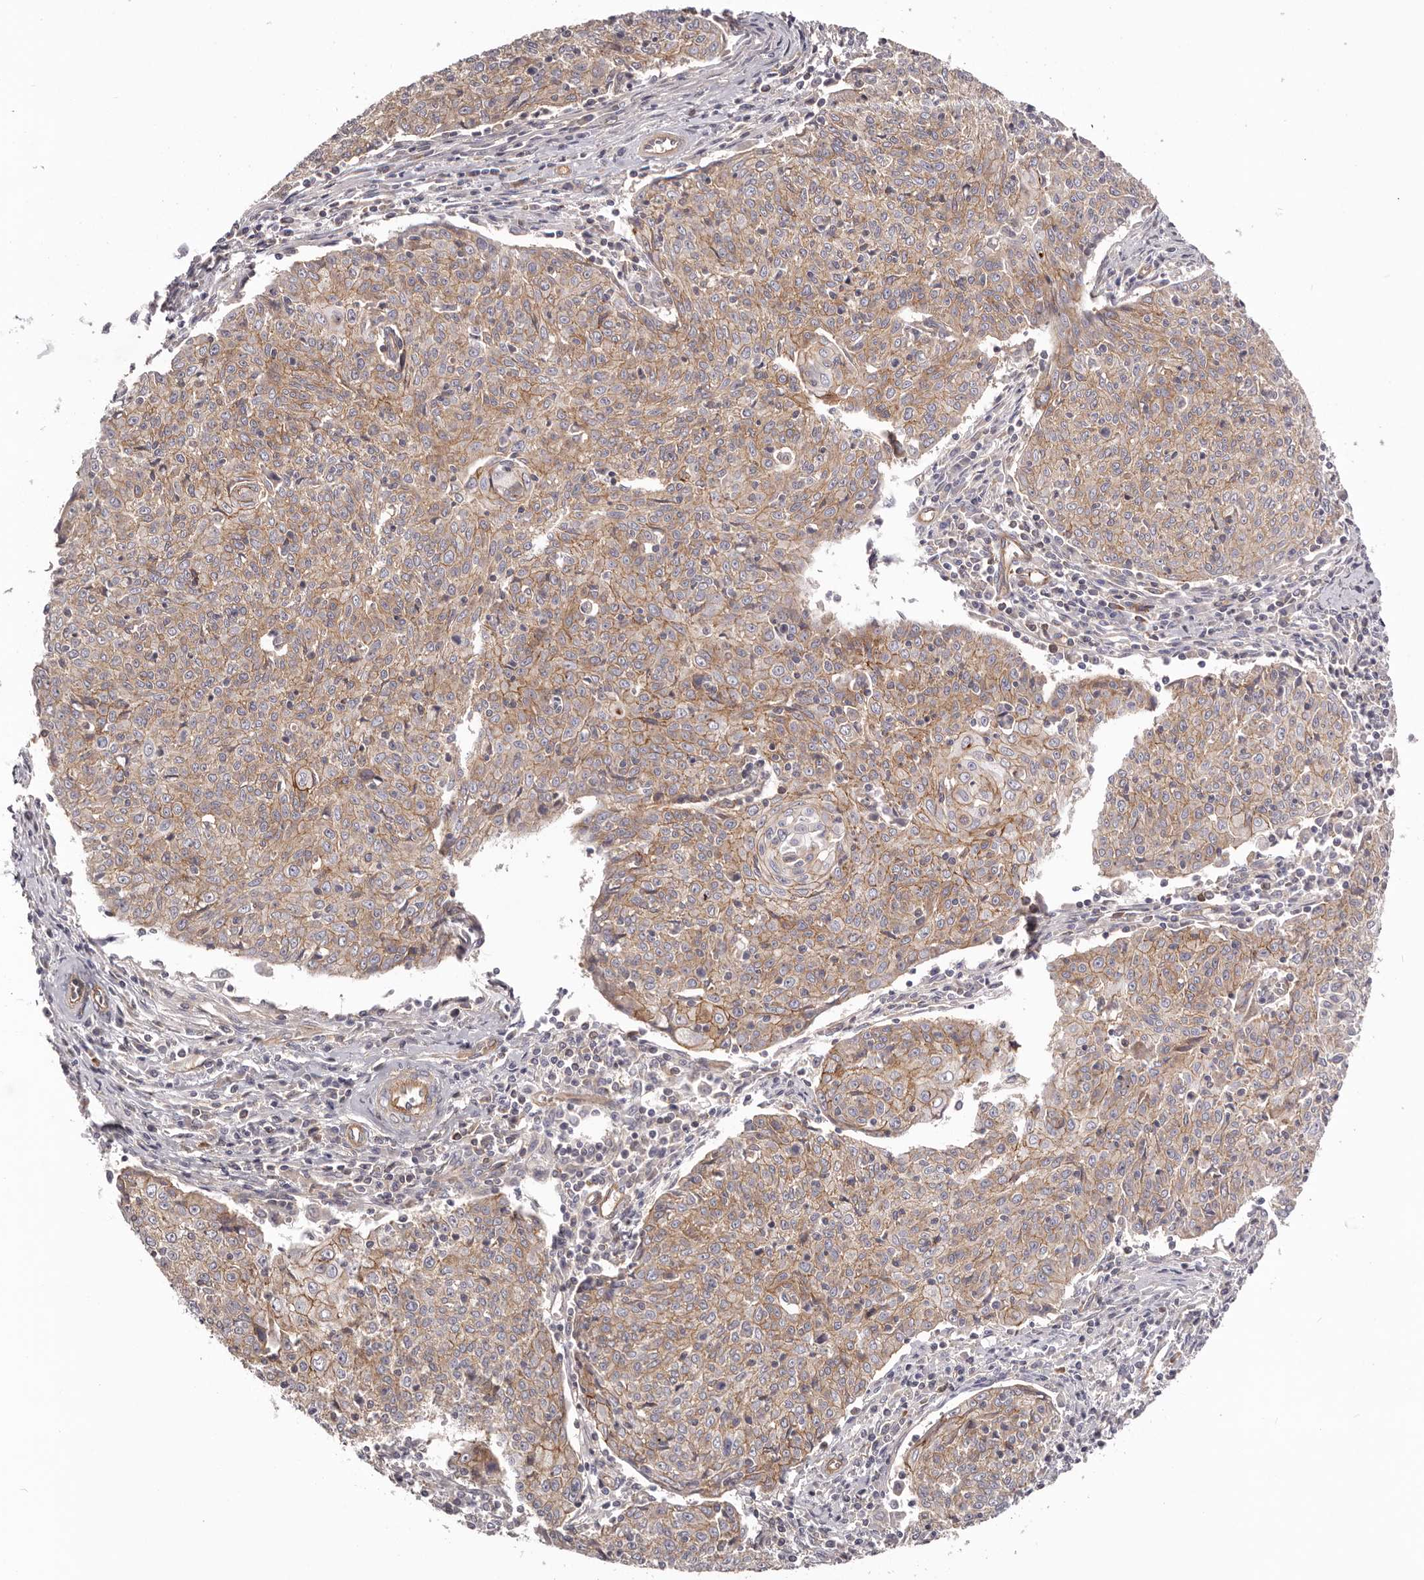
{"staining": {"intensity": "moderate", "quantity": ">75%", "location": "cytoplasmic/membranous"}, "tissue": "cervical cancer", "cell_type": "Tumor cells", "image_type": "cancer", "snomed": [{"axis": "morphology", "description": "Squamous cell carcinoma, NOS"}, {"axis": "topography", "description": "Cervix"}], "caption": "IHC micrograph of neoplastic tissue: human cervical cancer (squamous cell carcinoma) stained using immunohistochemistry demonstrates medium levels of moderate protein expression localized specifically in the cytoplasmic/membranous of tumor cells, appearing as a cytoplasmic/membranous brown color.", "gene": "DMRT2", "patient": {"sex": "female", "age": 48}}